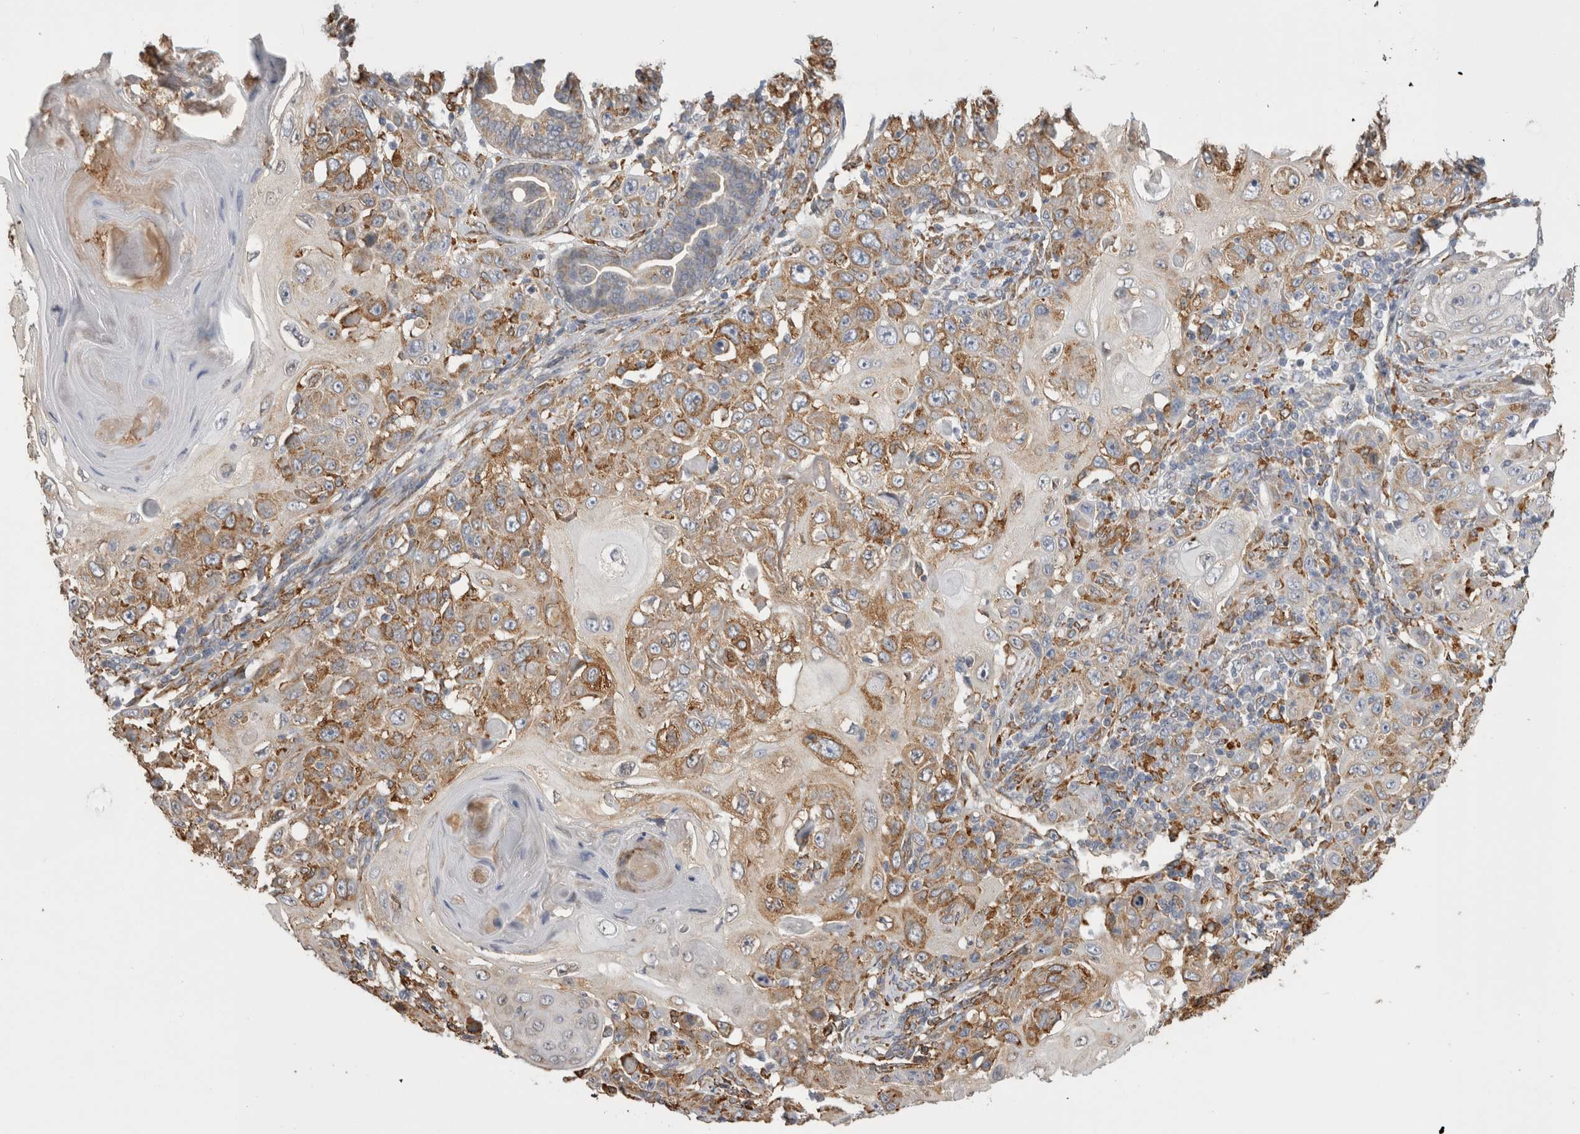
{"staining": {"intensity": "moderate", "quantity": ">75%", "location": "cytoplasmic/membranous"}, "tissue": "skin cancer", "cell_type": "Tumor cells", "image_type": "cancer", "snomed": [{"axis": "morphology", "description": "Squamous cell carcinoma, NOS"}, {"axis": "topography", "description": "Skin"}], "caption": "Immunohistochemistry (IHC) of squamous cell carcinoma (skin) exhibits medium levels of moderate cytoplasmic/membranous positivity in about >75% of tumor cells.", "gene": "LRPAP1", "patient": {"sex": "female", "age": 88}}